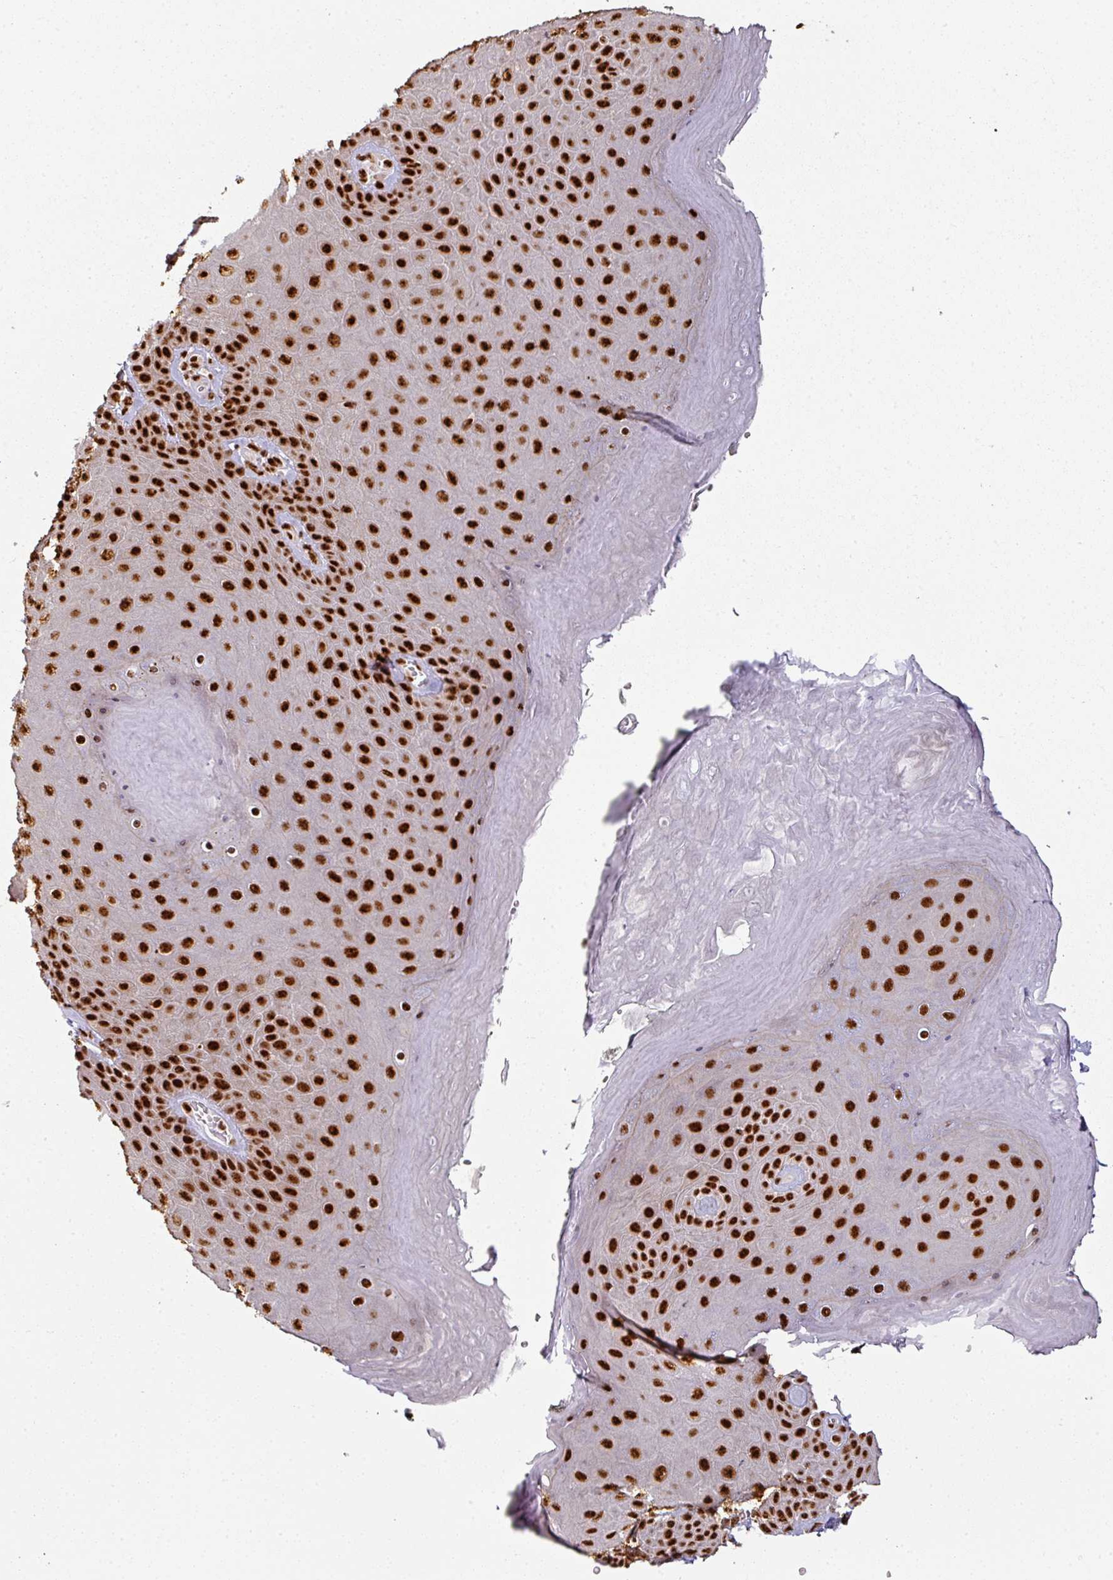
{"staining": {"intensity": "strong", "quantity": ">75%", "location": "nuclear"}, "tissue": "skin", "cell_type": "Epidermal cells", "image_type": "normal", "snomed": [{"axis": "morphology", "description": "Normal tissue, NOS"}, {"axis": "topography", "description": "Anal"}, {"axis": "topography", "description": "Peripheral nerve tissue"}], "caption": "A photomicrograph of skin stained for a protein shows strong nuclear brown staining in epidermal cells. (Brightfield microscopy of DAB IHC at high magnification).", "gene": "SIK3", "patient": {"sex": "male", "age": 53}}